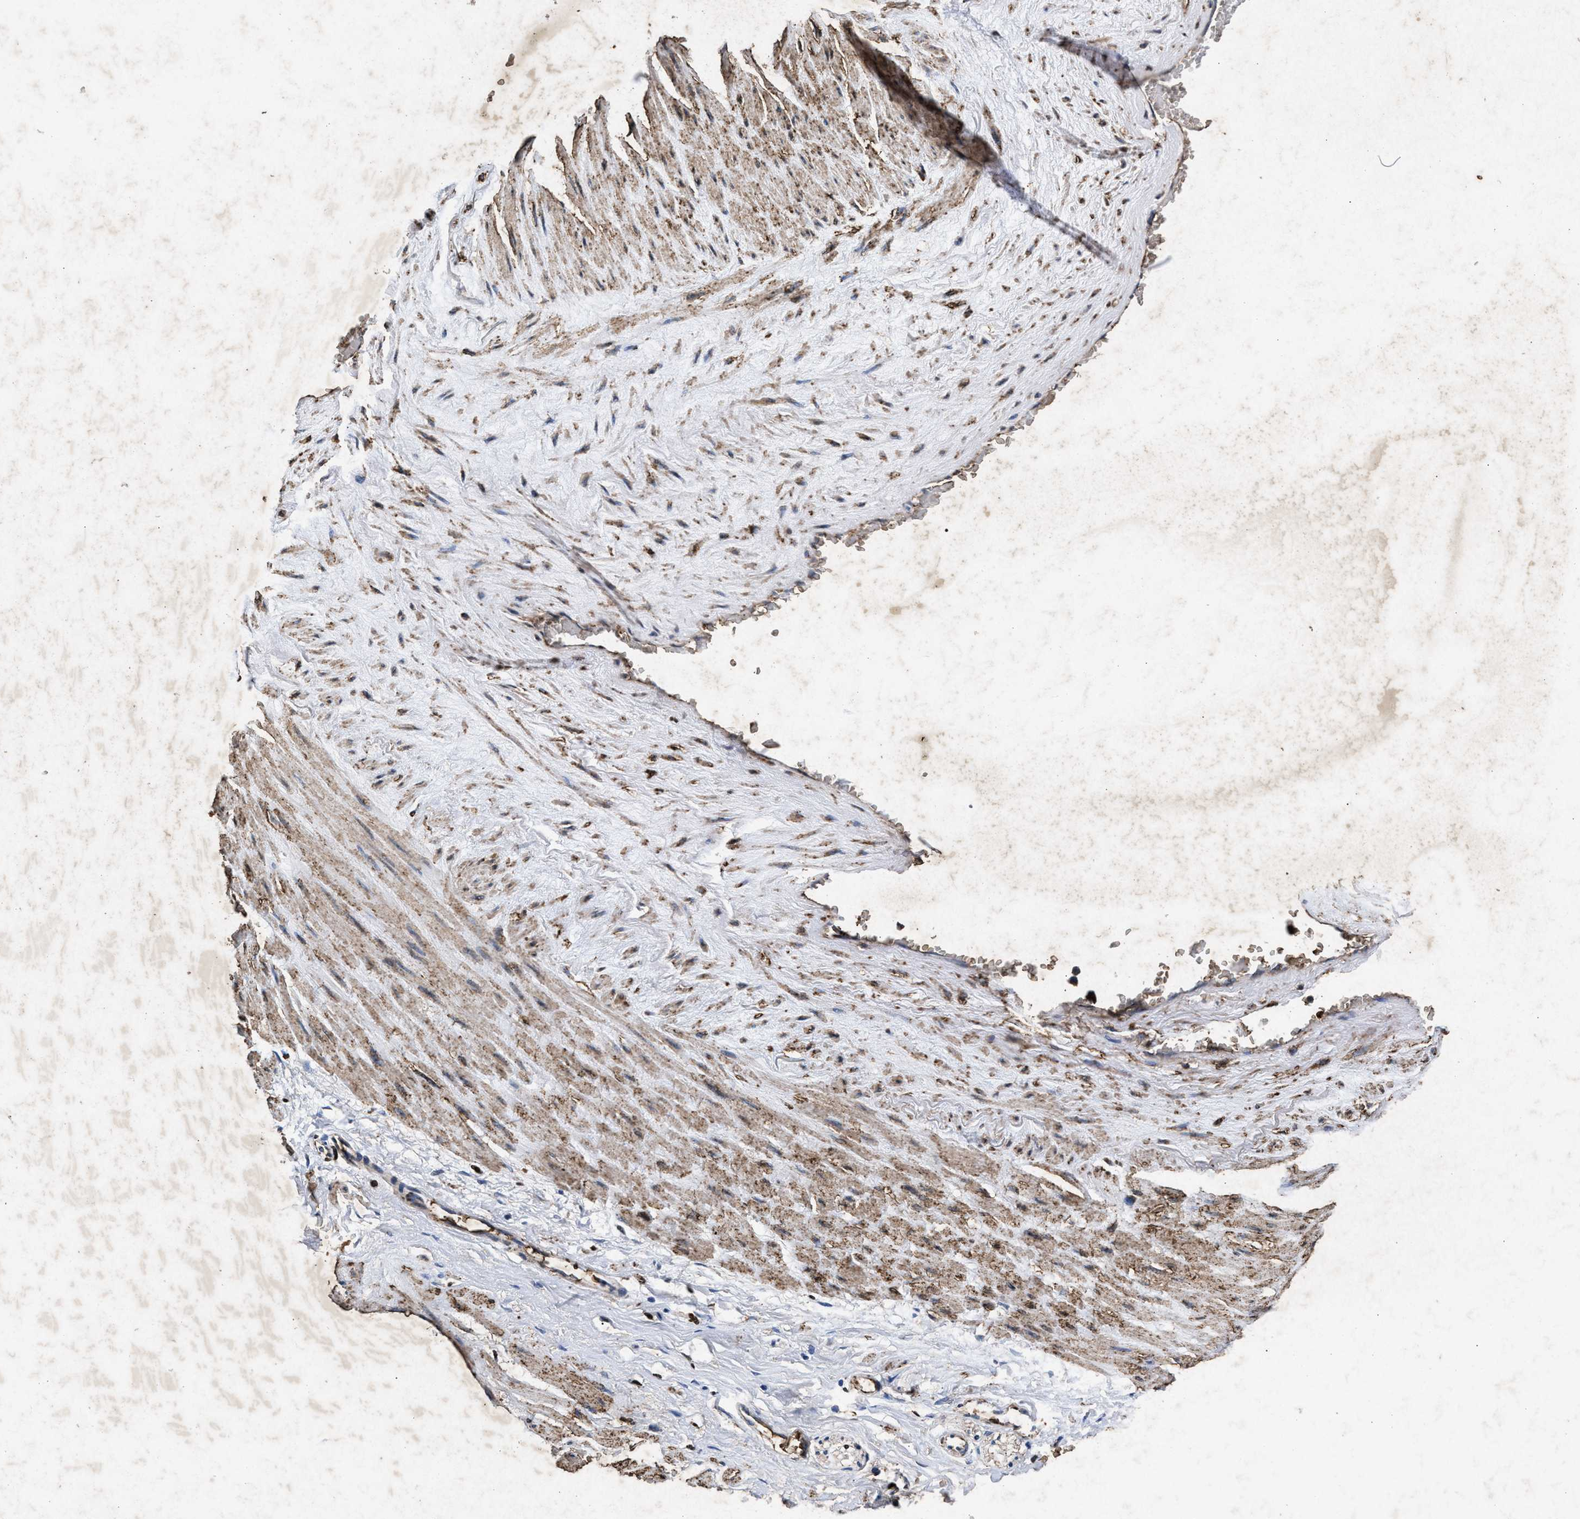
{"staining": {"intensity": "moderate", "quantity": ">75%", "location": "cytoplasmic/membranous"}, "tissue": "adipose tissue", "cell_type": "Adipocytes", "image_type": "normal", "snomed": [{"axis": "morphology", "description": "Normal tissue, NOS"}, {"axis": "topography", "description": "Soft tissue"}, {"axis": "topography", "description": "Vascular tissue"}], "caption": "Brown immunohistochemical staining in normal human adipose tissue exhibits moderate cytoplasmic/membranous positivity in approximately >75% of adipocytes.", "gene": "LTB4R2", "patient": {"sex": "female", "age": 35}}